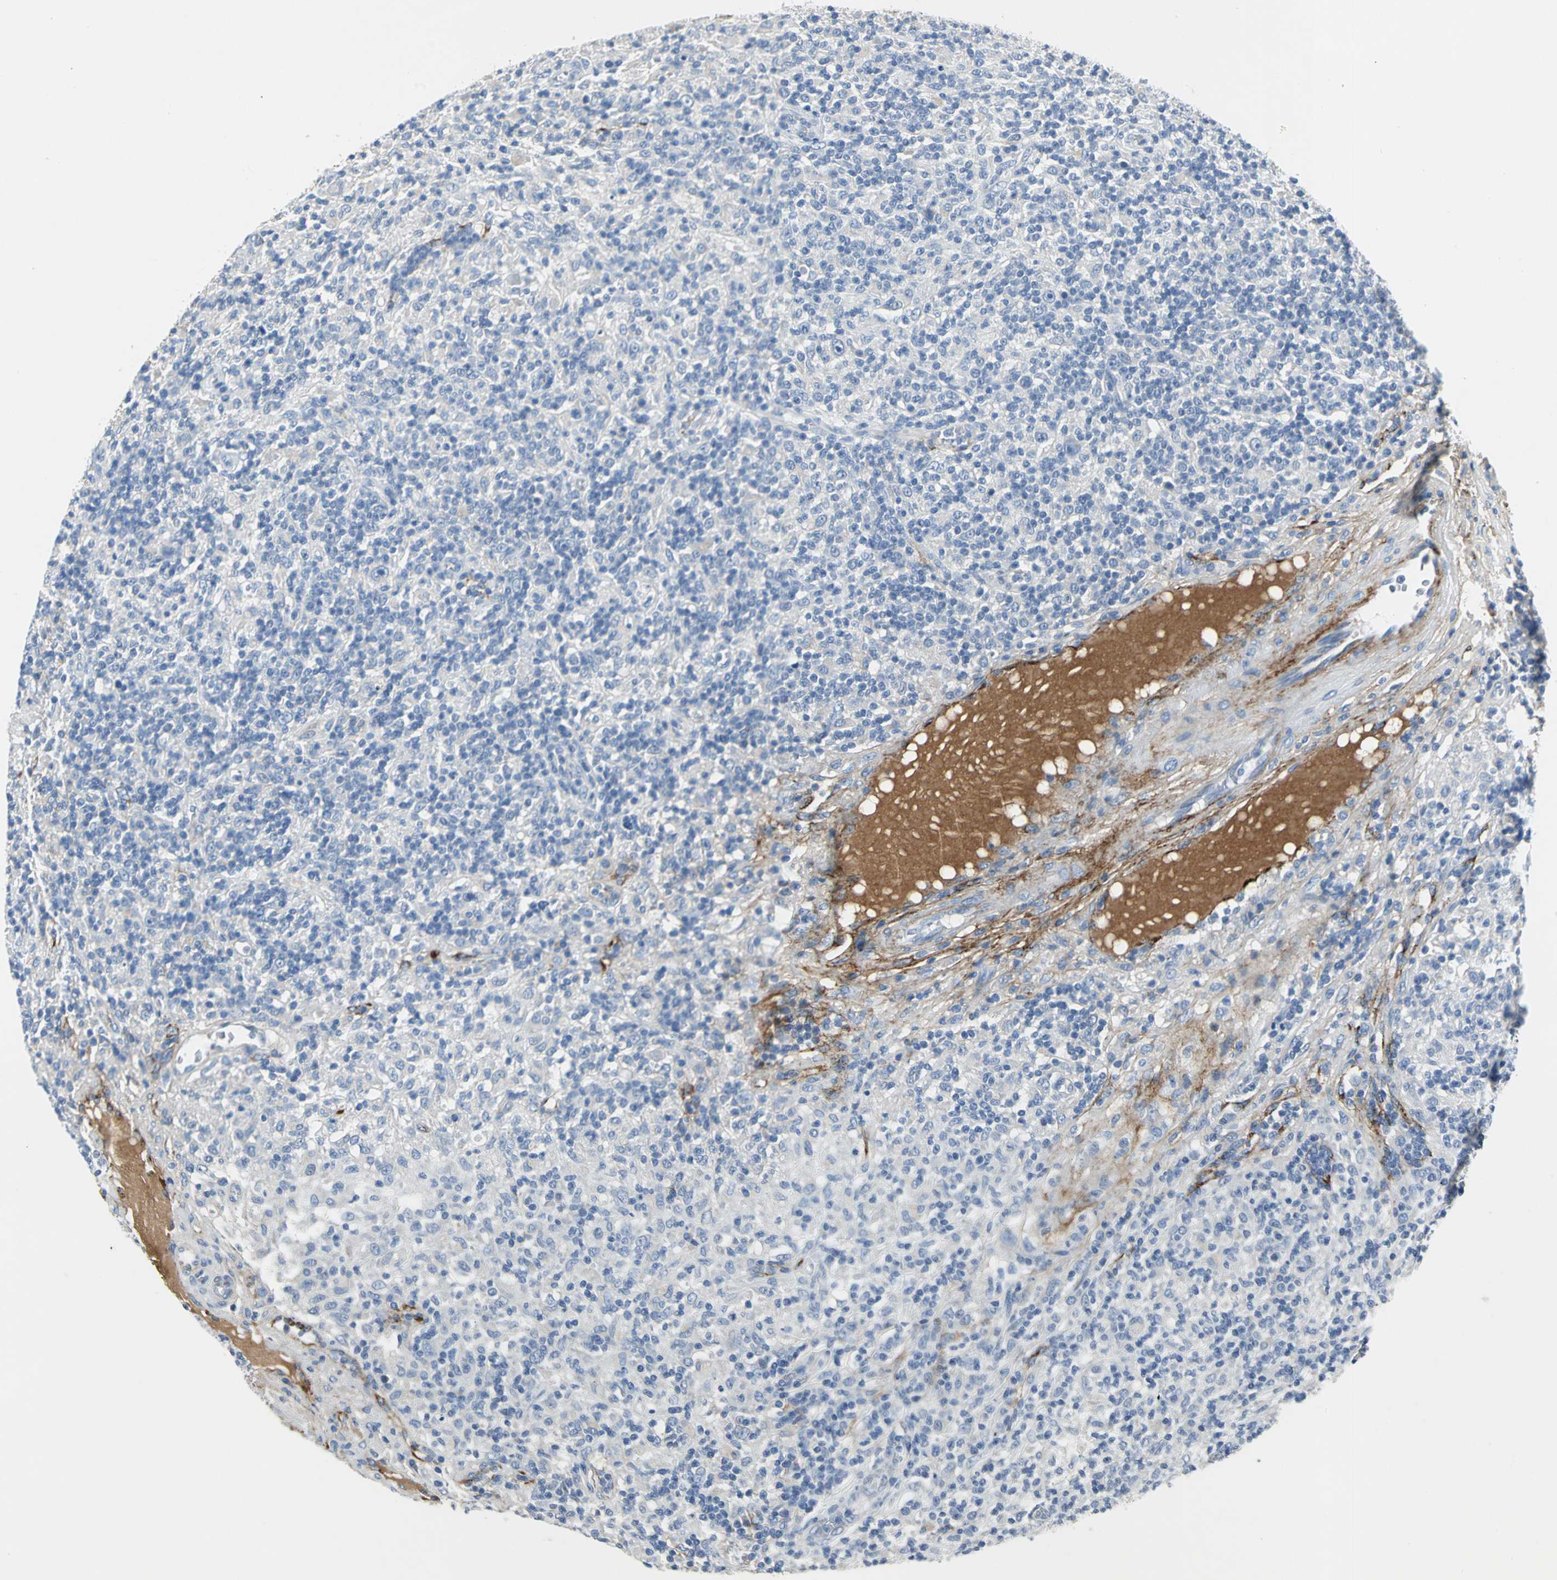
{"staining": {"intensity": "negative", "quantity": "none", "location": "none"}, "tissue": "lymphoma", "cell_type": "Tumor cells", "image_type": "cancer", "snomed": [{"axis": "morphology", "description": "Hodgkin's disease, NOS"}, {"axis": "topography", "description": "Lymph node"}], "caption": "Tumor cells show no significant protein positivity in lymphoma.", "gene": "EFNB3", "patient": {"sex": "male", "age": 70}}